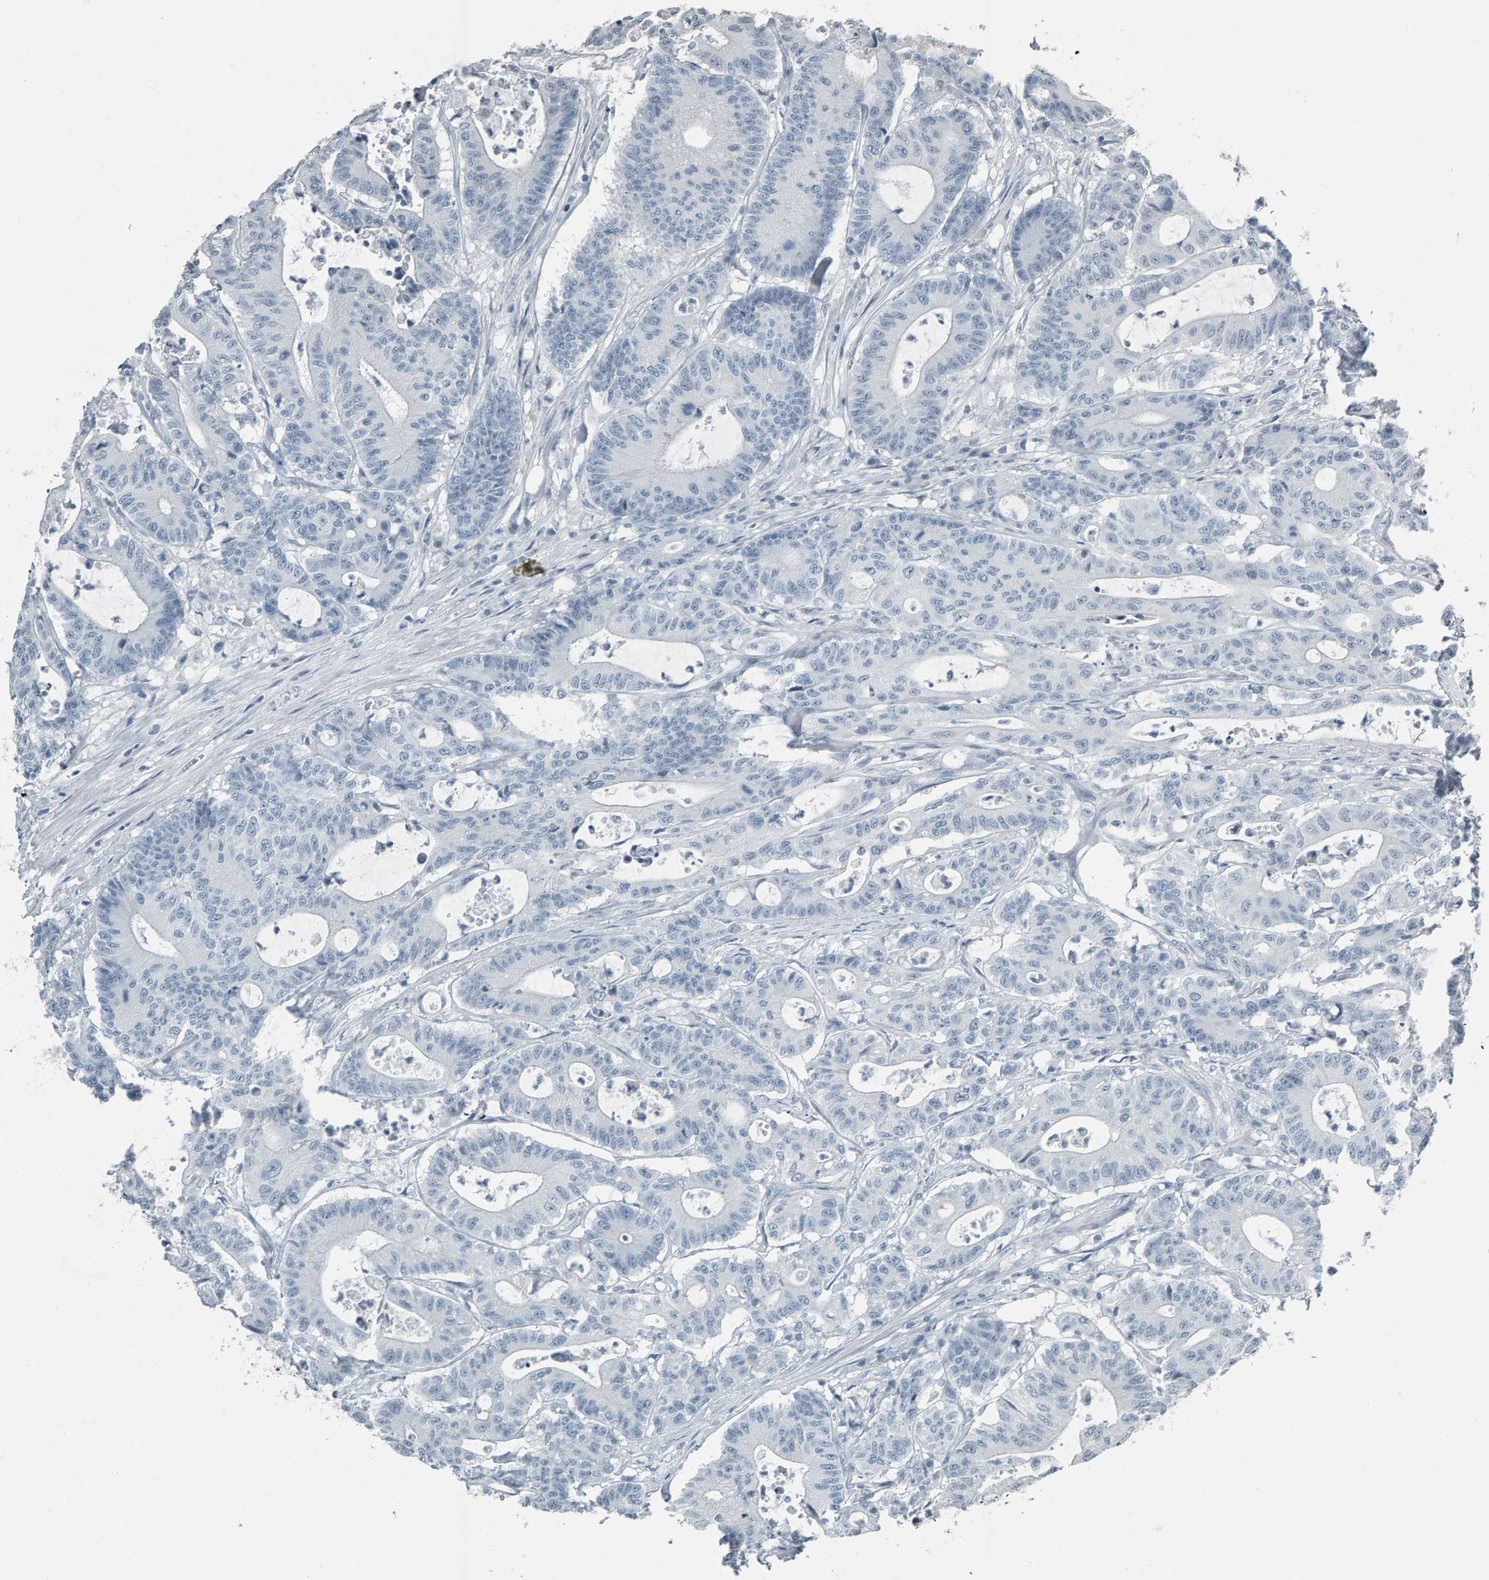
{"staining": {"intensity": "negative", "quantity": "none", "location": "none"}, "tissue": "colorectal cancer", "cell_type": "Tumor cells", "image_type": "cancer", "snomed": [{"axis": "morphology", "description": "Adenocarcinoma, NOS"}, {"axis": "topography", "description": "Colon"}], "caption": "The photomicrograph displays no staining of tumor cells in colorectal cancer (adenocarcinoma).", "gene": "PYY", "patient": {"sex": "female", "age": 84}}